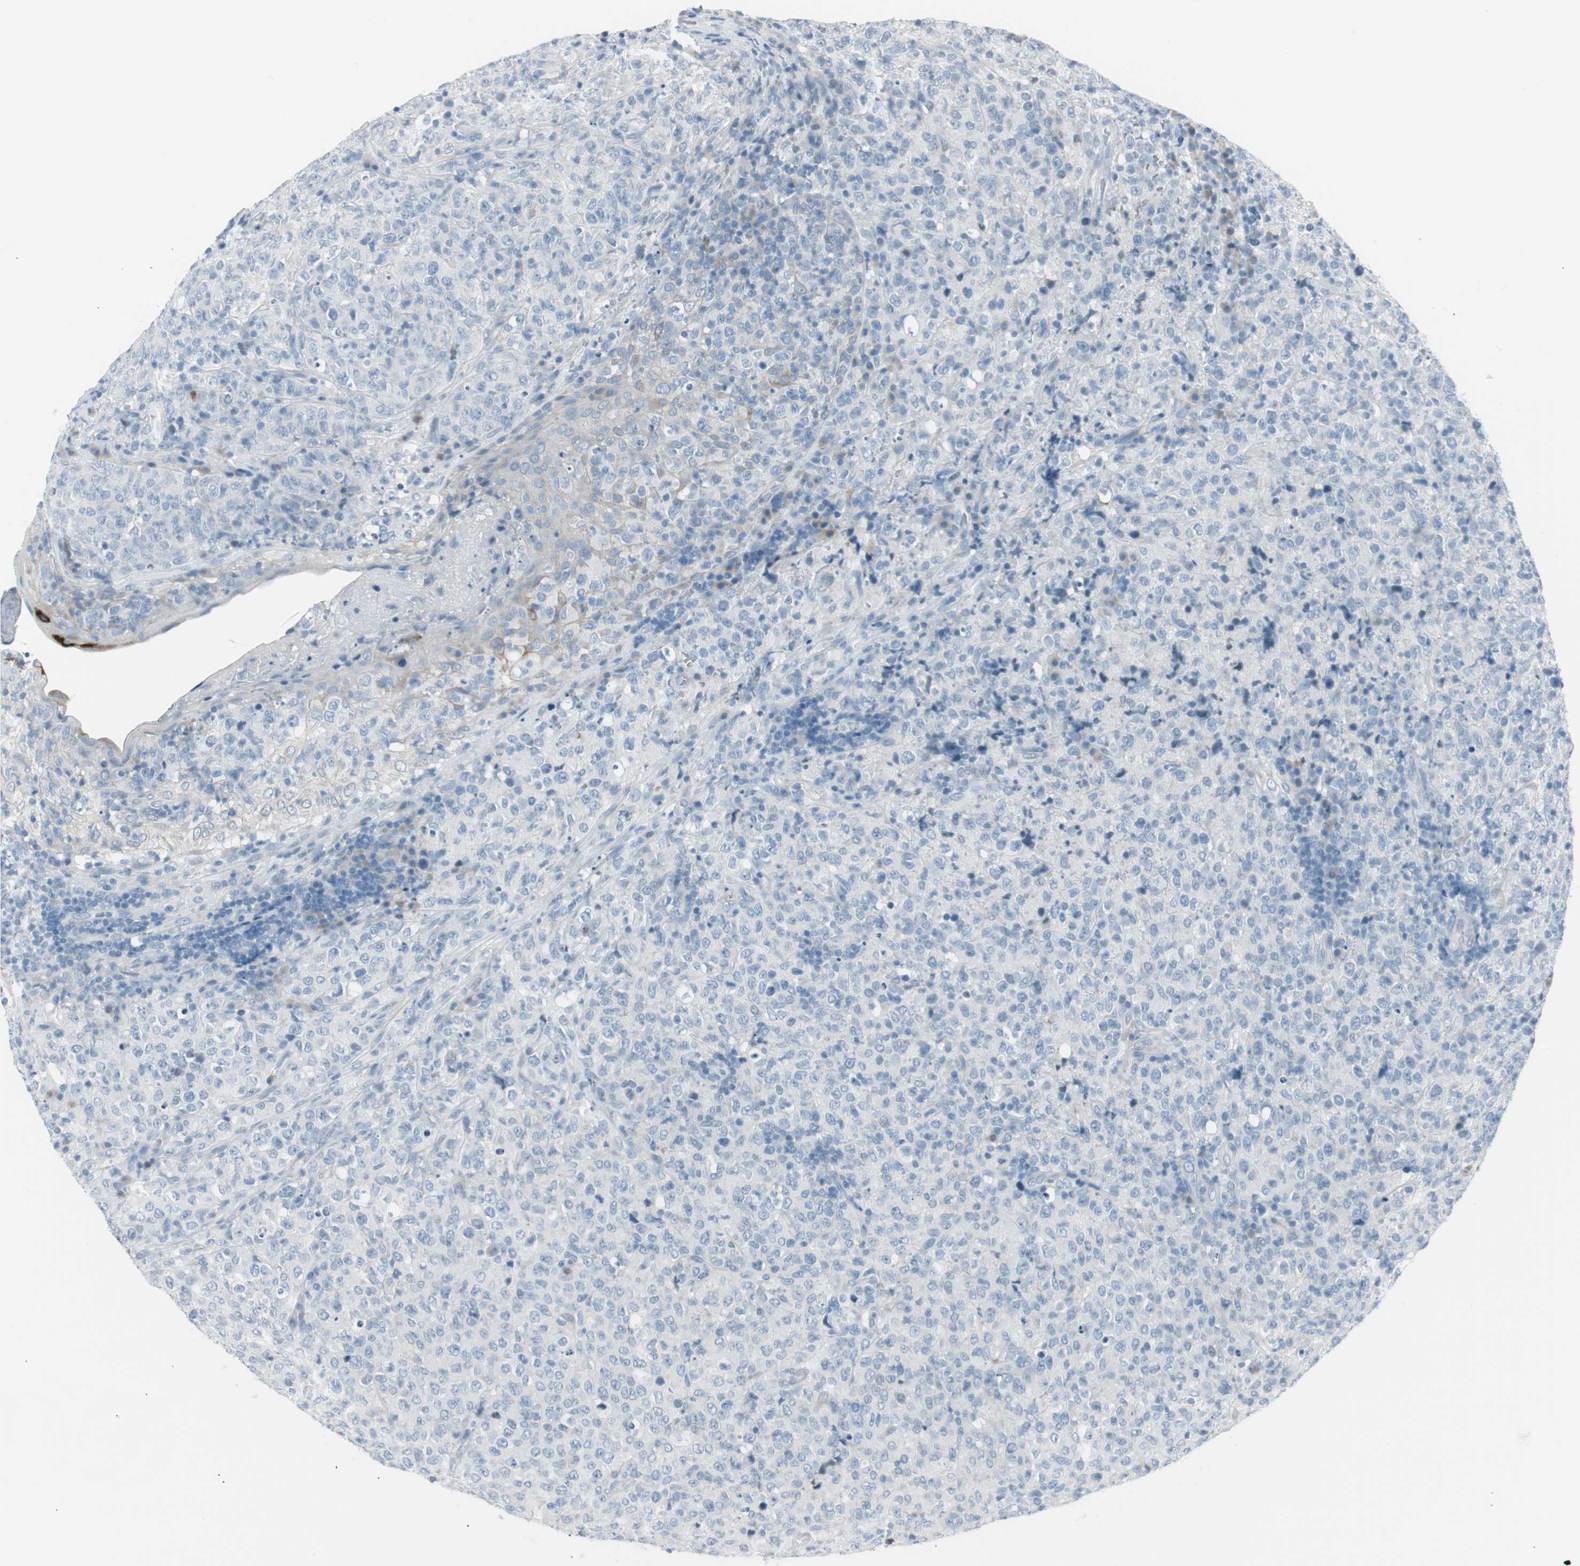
{"staining": {"intensity": "negative", "quantity": "none", "location": "none"}, "tissue": "lymphoma", "cell_type": "Tumor cells", "image_type": "cancer", "snomed": [{"axis": "morphology", "description": "Malignant lymphoma, non-Hodgkin's type, High grade"}, {"axis": "topography", "description": "Tonsil"}], "caption": "A histopathology image of human malignant lymphoma, non-Hodgkin's type (high-grade) is negative for staining in tumor cells. (Immunohistochemistry, brightfield microscopy, high magnification).", "gene": "AGR2", "patient": {"sex": "female", "age": 36}}